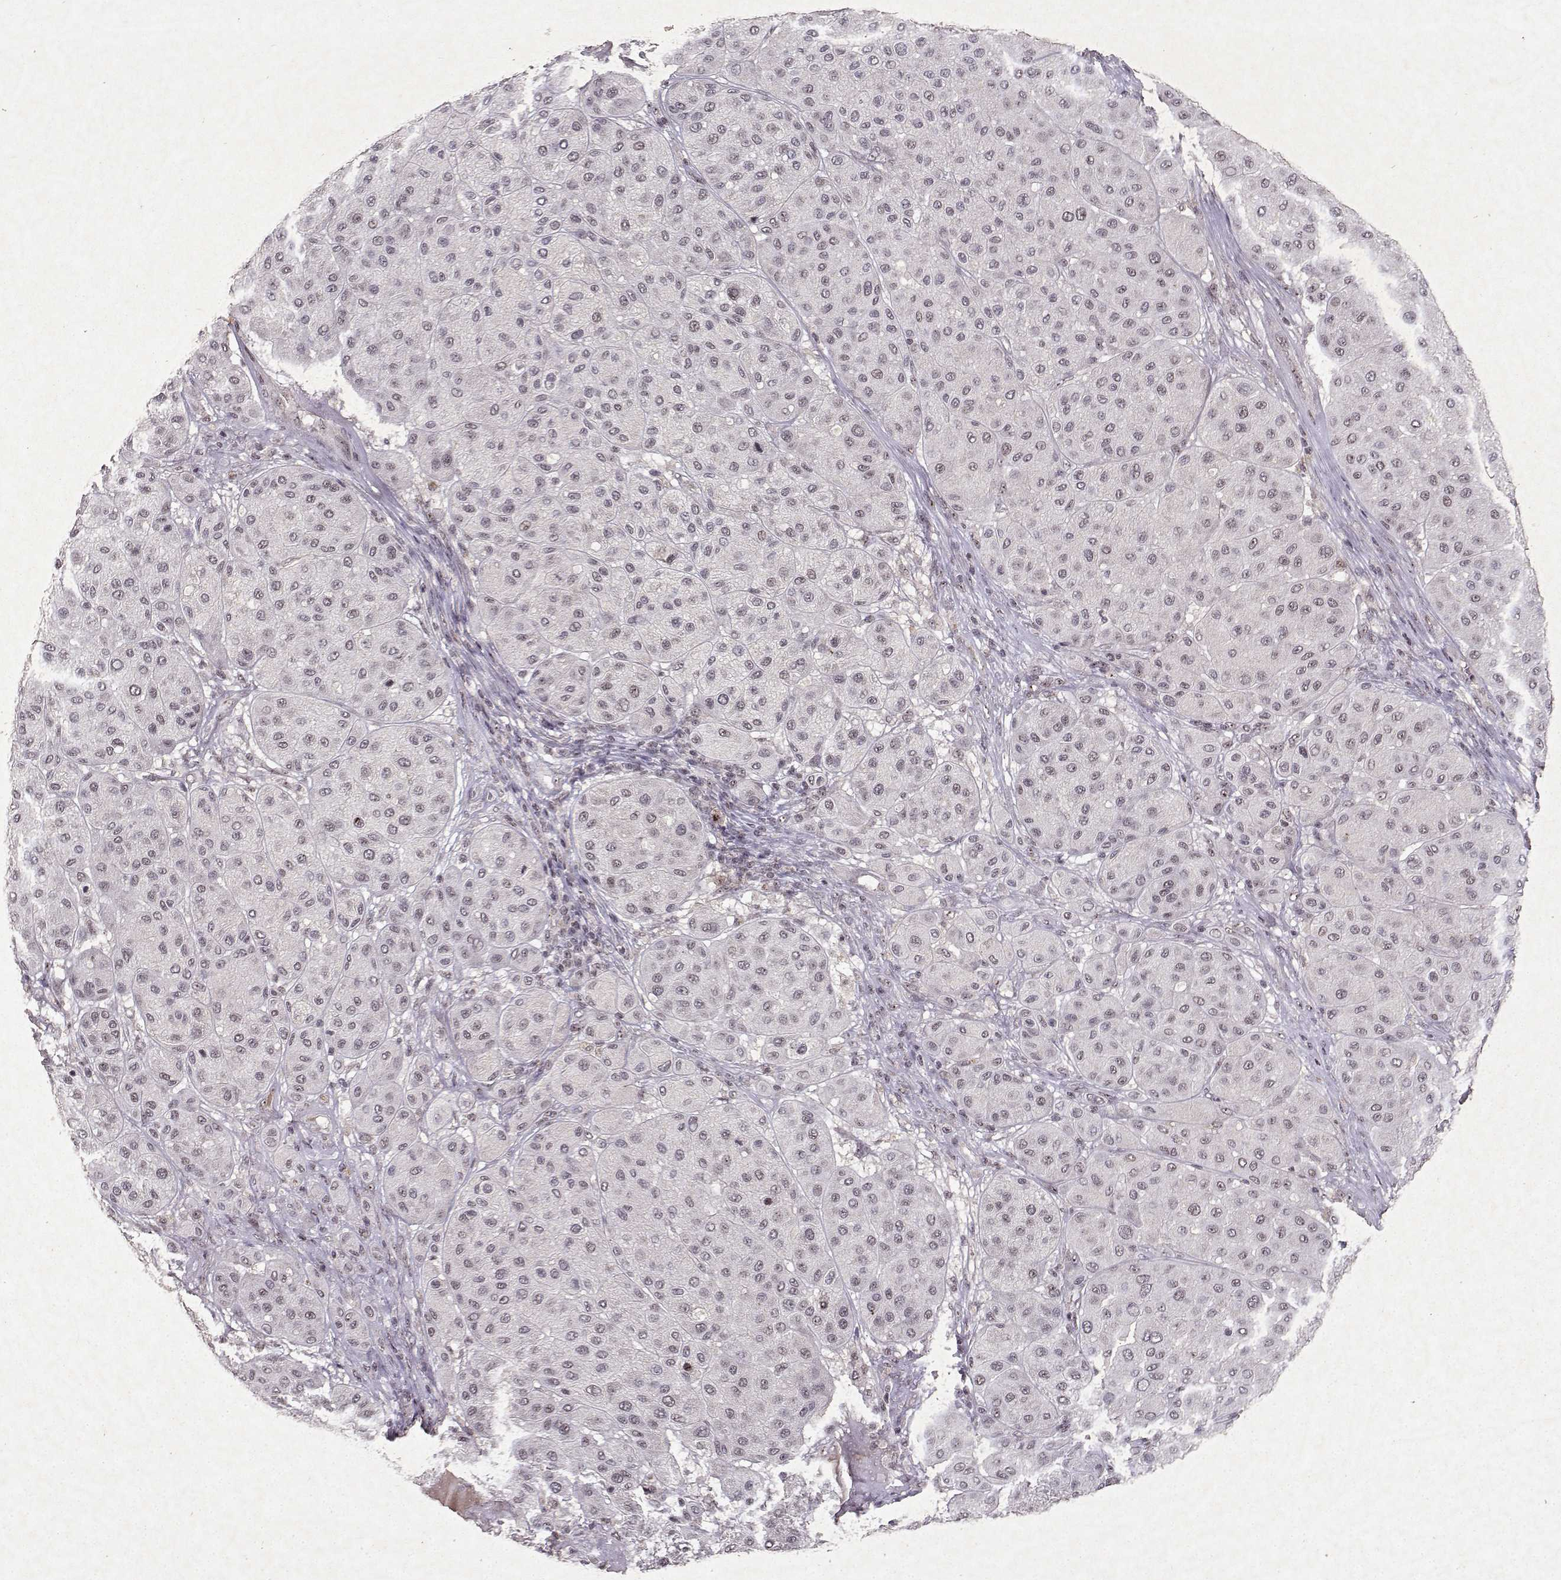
{"staining": {"intensity": "negative", "quantity": "none", "location": "none"}, "tissue": "melanoma", "cell_type": "Tumor cells", "image_type": "cancer", "snomed": [{"axis": "morphology", "description": "Malignant melanoma, Metastatic site"}, {"axis": "topography", "description": "Smooth muscle"}], "caption": "A high-resolution histopathology image shows immunohistochemistry (IHC) staining of malignant melanoma (metastatic site), which shows no significant expression in tumor cells.", "gene": "DDX56", "patient": {"sex": "male", "age": 41}}